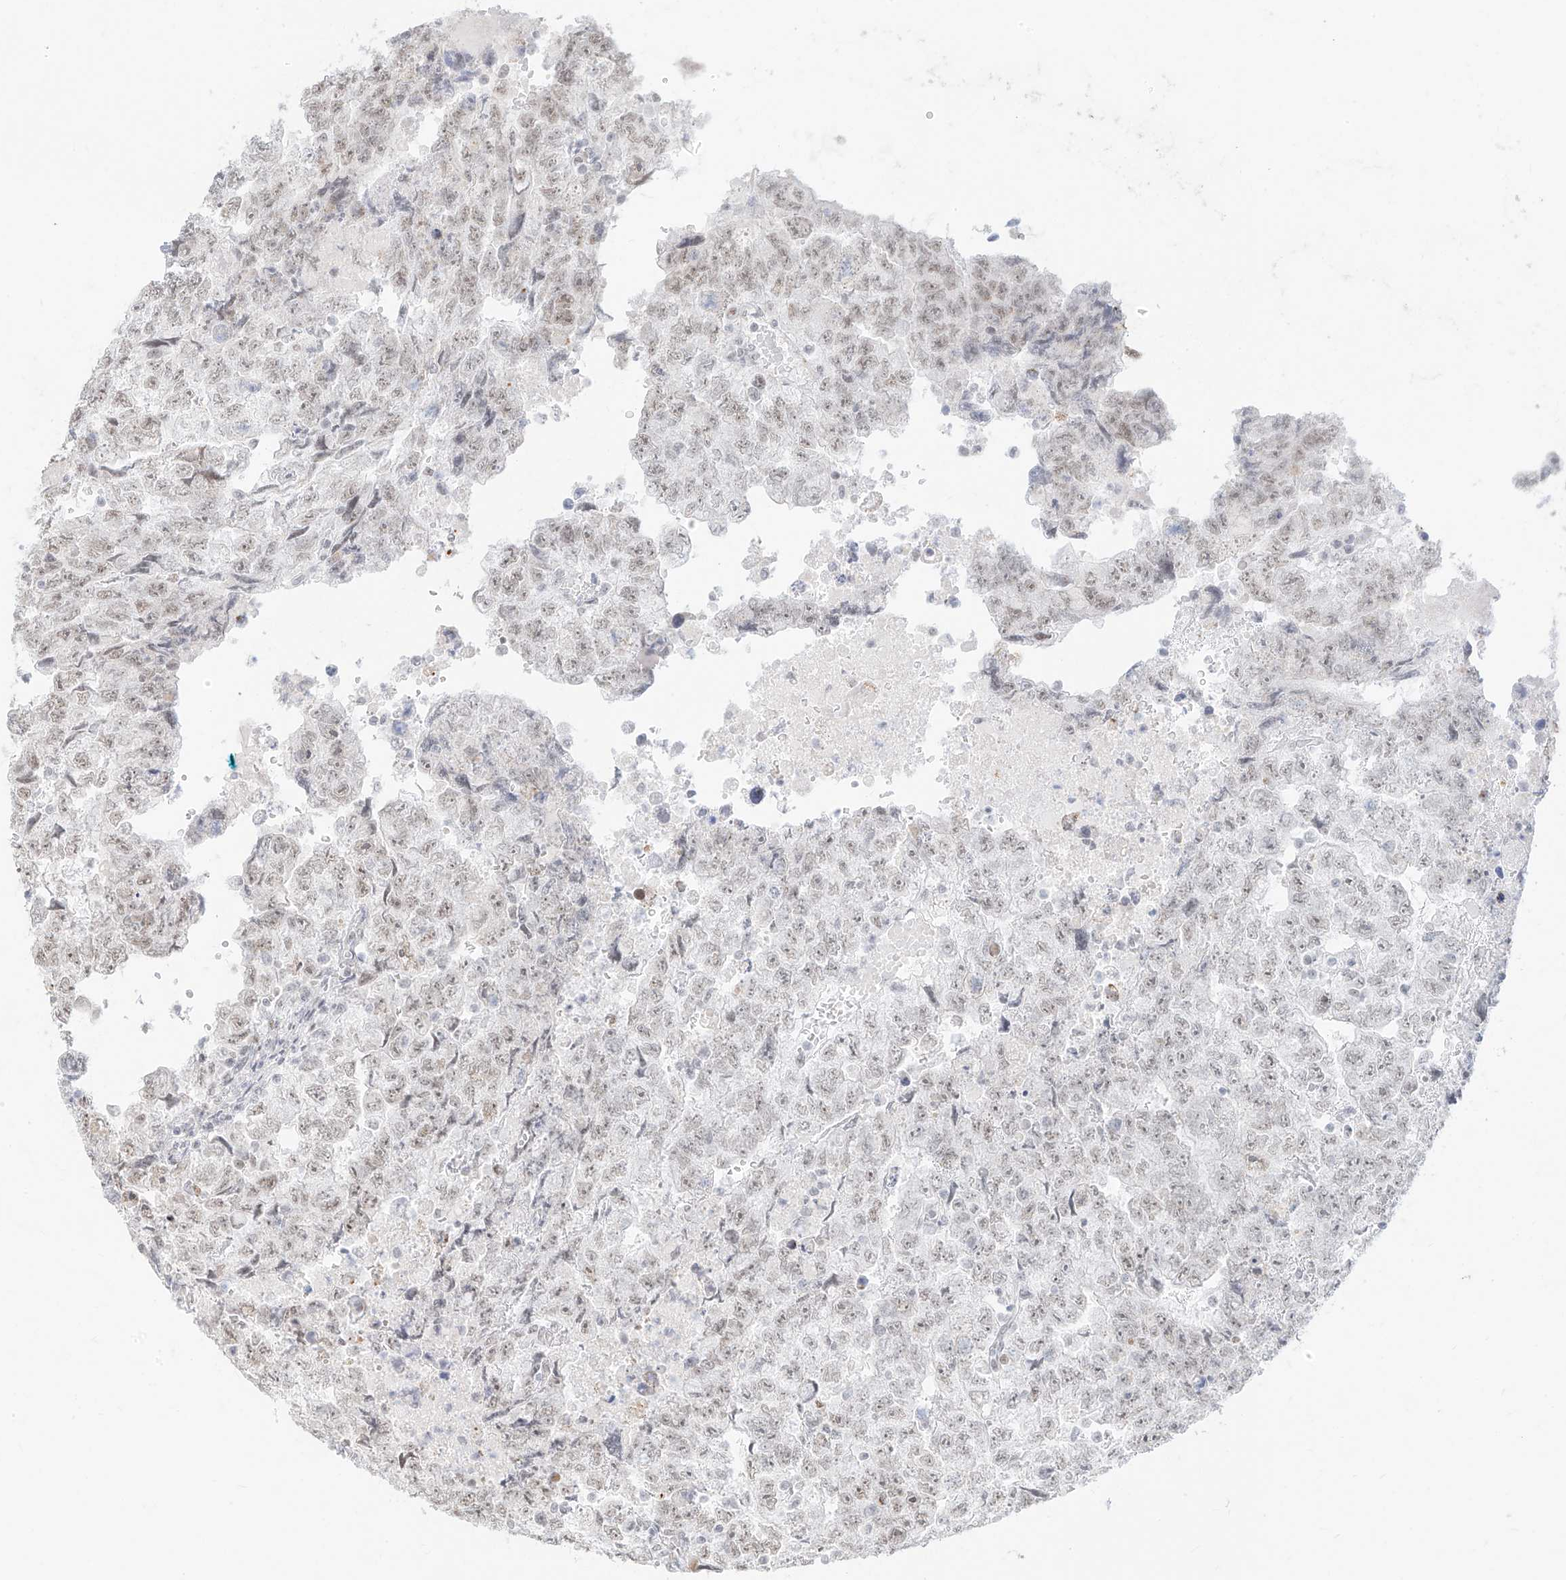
{"staining": {"intensity": "weak", "quantity": "<25%", "location": "nuclear"}, "tissue": "testis cancer", "cell_type": "Tumor cells", "image_type": "cancer", "snomed": [{"axis": "morphology", "description": "Carcinoma, Embryonal, NOS"}, {"axis": "topography", "description": "Testis"}], "caption": "Tumor cells show no significant protein staining in testis embryonal carcinoma. (DAB (3,3'-diaminobenzidine) immunohistochemistry (IHC), high magnification).", "gene": "SUPT5H", "patient": {"sex": "male", "age": 36}}